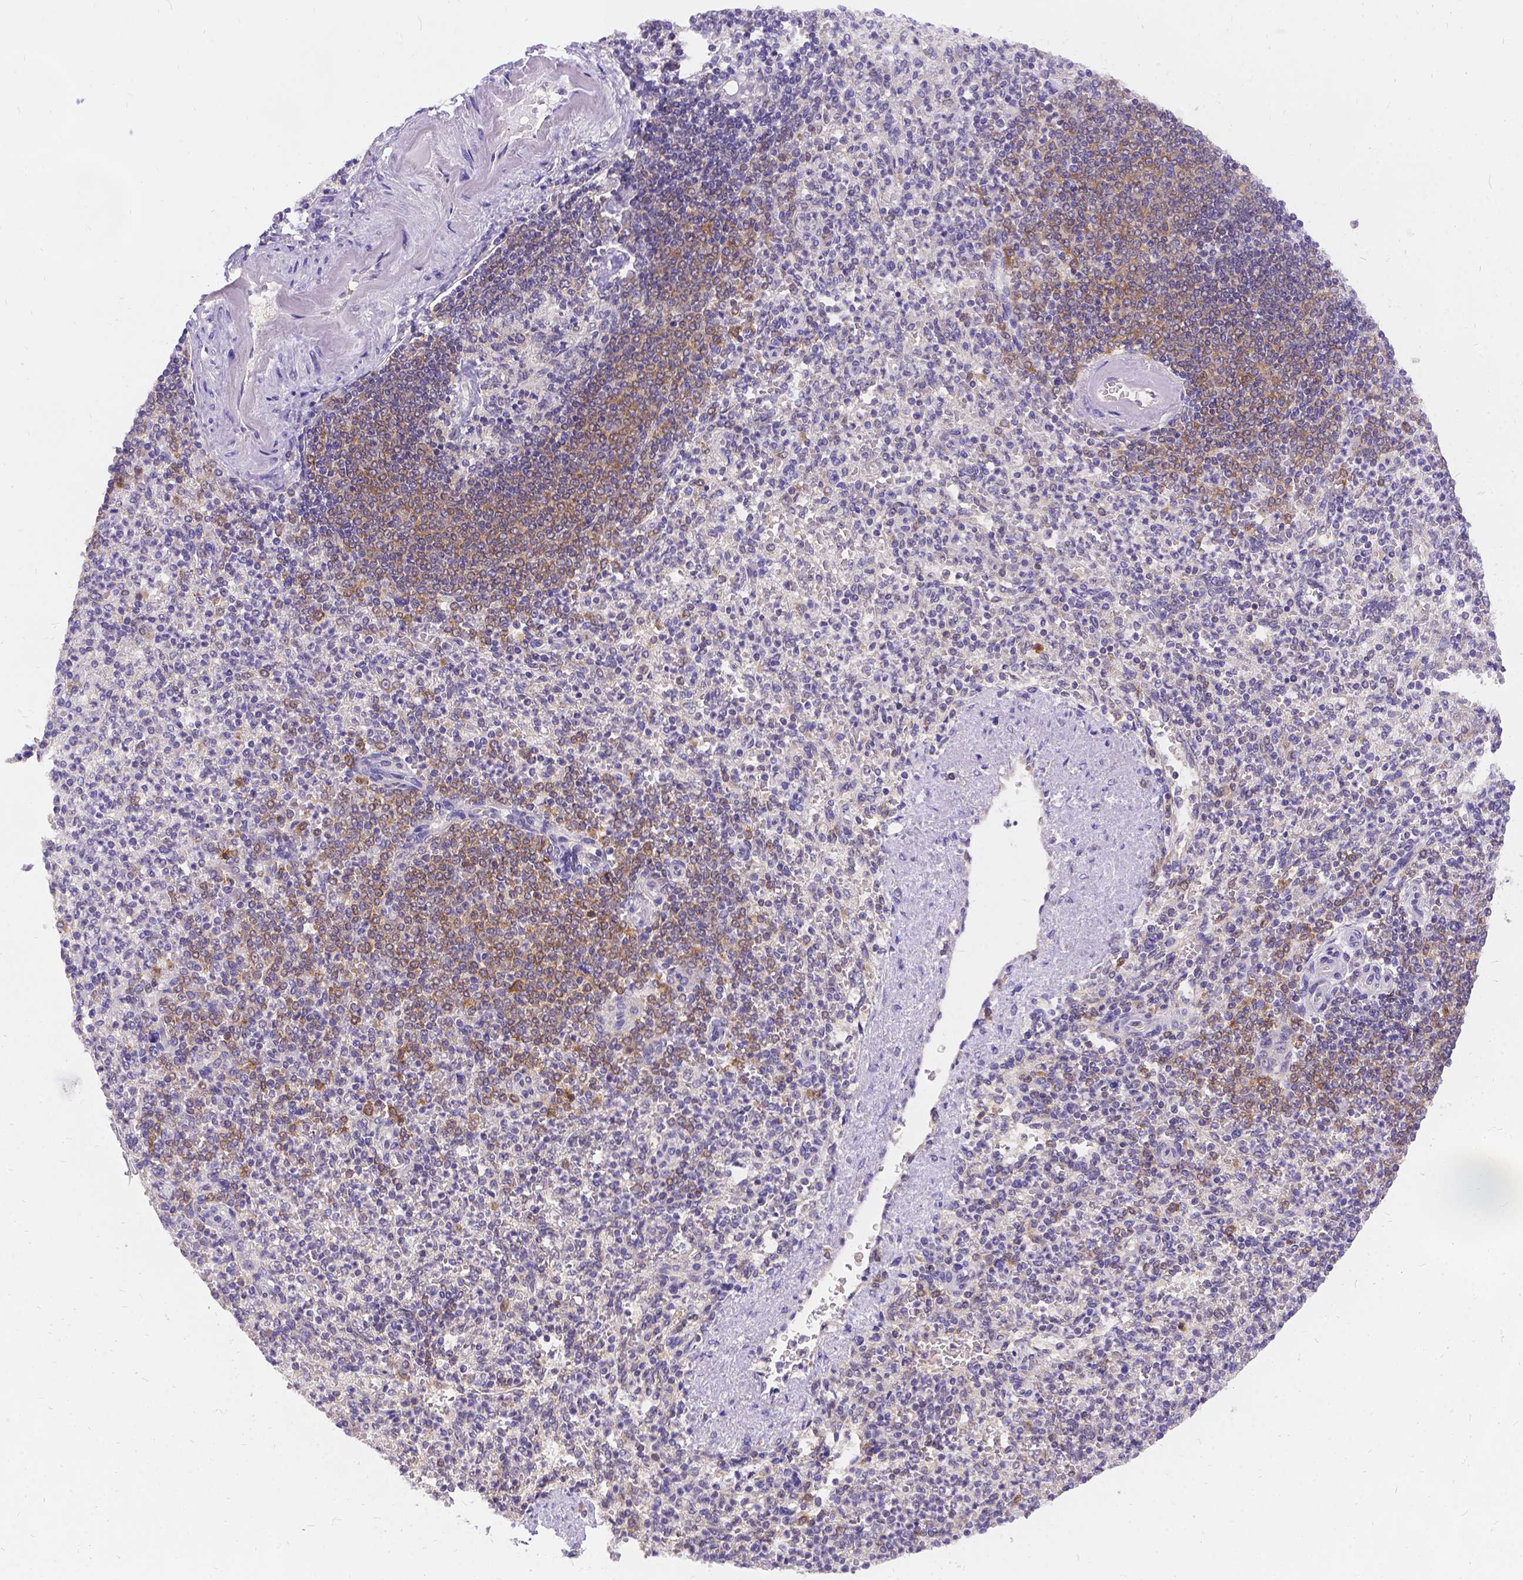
{"staining": {"intensity": "negative", "quantity": "none", "location": "none"}, "tissue": "spleen", "cell_type": "Cells in red pulp", "image_type": "normal", "snomed": [{"axis": "morphology", "description": "Normal tissue, NOS"}, {"axis": "topography", "description": "Spleen"}], "caption": "An immunohistochemistry (IHC) histopathology image of benign spleen is shown. There is no staining in cells in red pulp of spleen.", "gene": "DENND6A", "patient": {"sex": "female", "age": 74}}